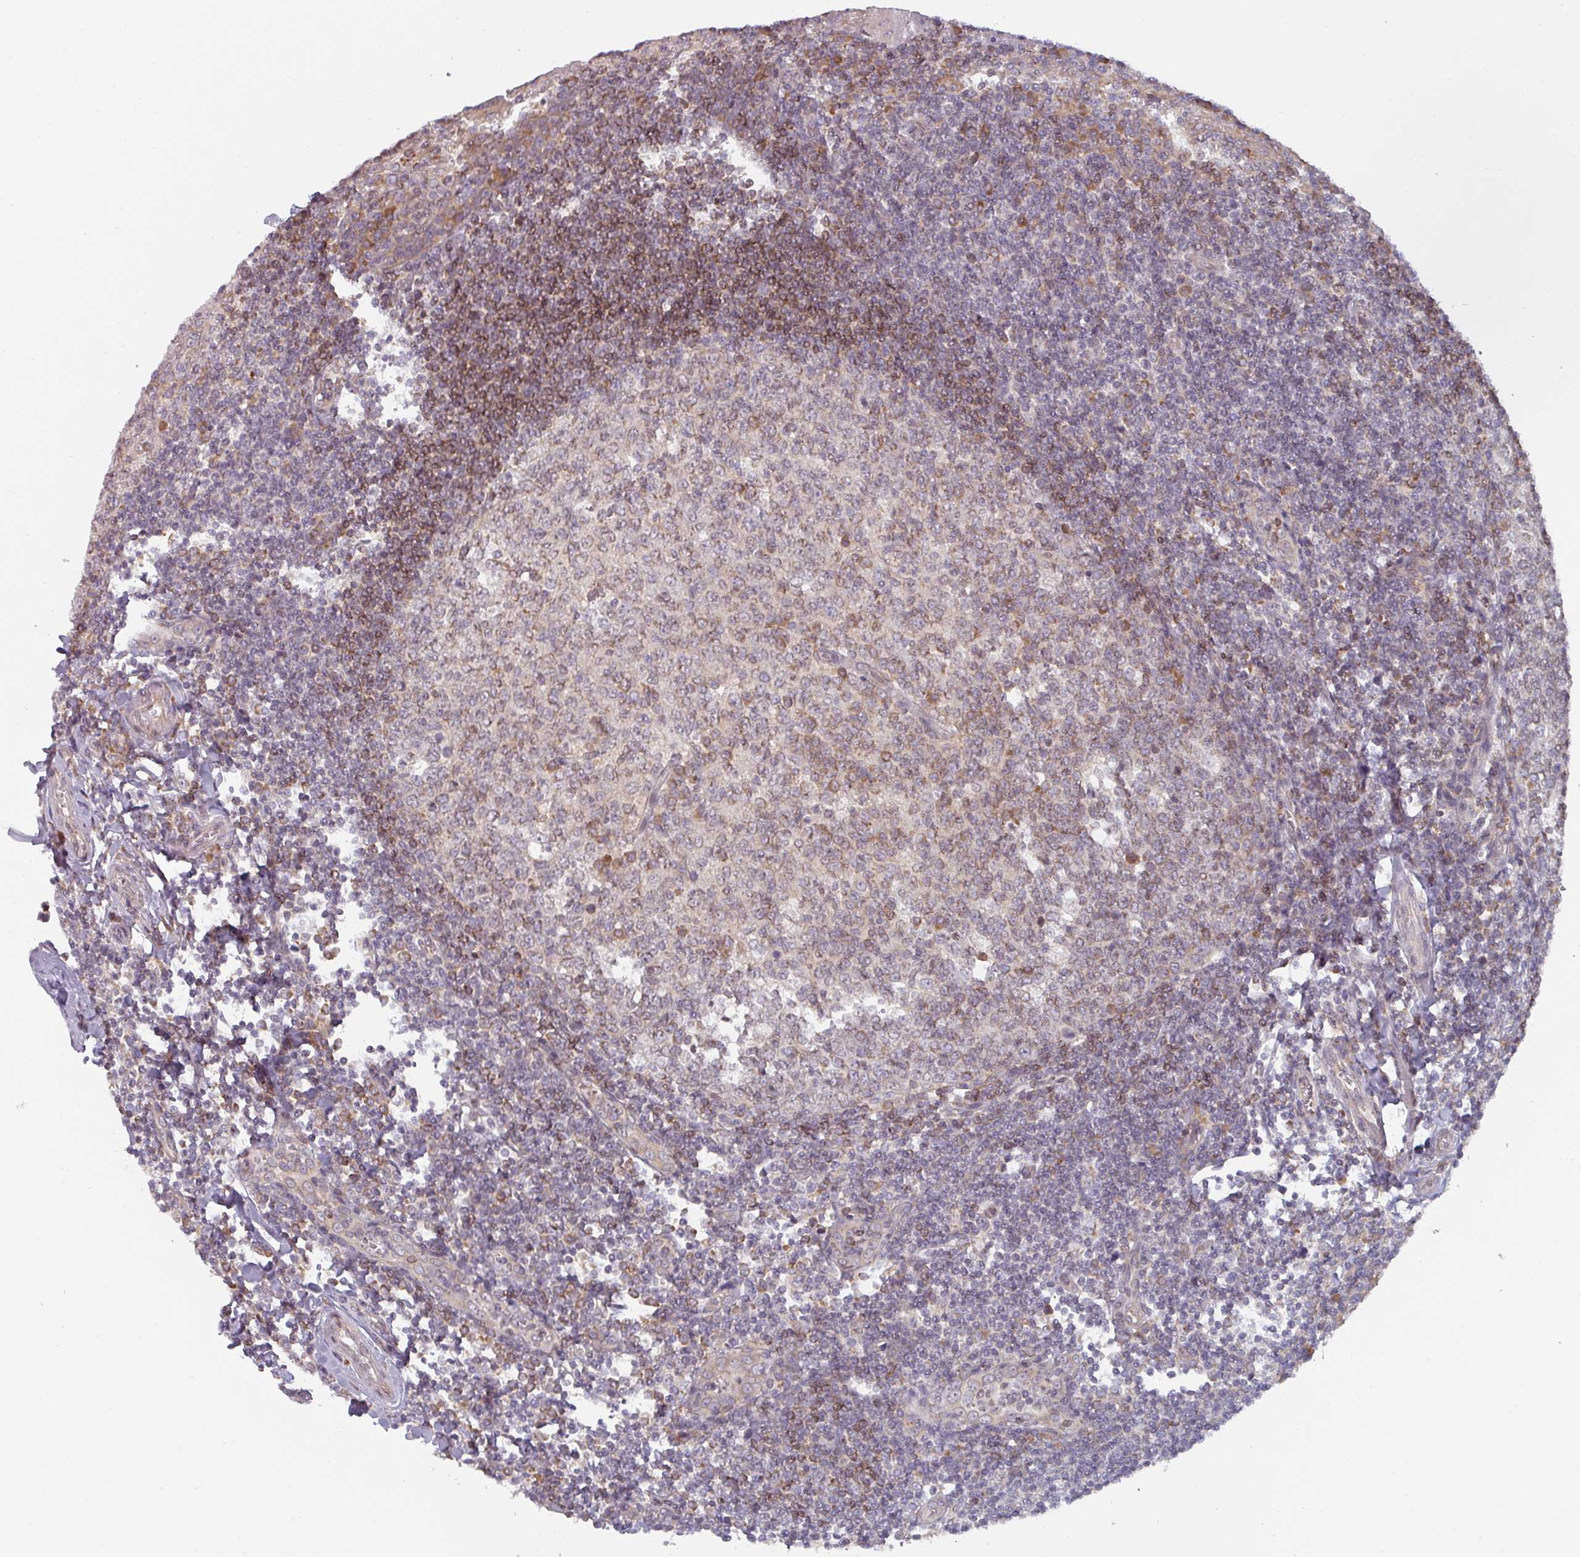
{"staining": {"intensity": "moderate", "quantity": "<25%", "location": "cytoplasmic/membranous"}, "tissue": "tonsil", "cell_type": "Germinal center cells", "image_type": "normal", "snomed": [{"axis": "morphology", "description": "Normal tissue, NOS"}, {"axis": "topography", "description": "Tonsil"}], "caption": "Immunohistochemical staining of benign human tonsil displays moderate cytoplasmic/membranous protein staining in about <25% of germinal center cells. (Brightfield microscopy of DAB IHC at high magnification).", "gene": "TAPT1", "patient": {"sex": "male", "age": 27}}